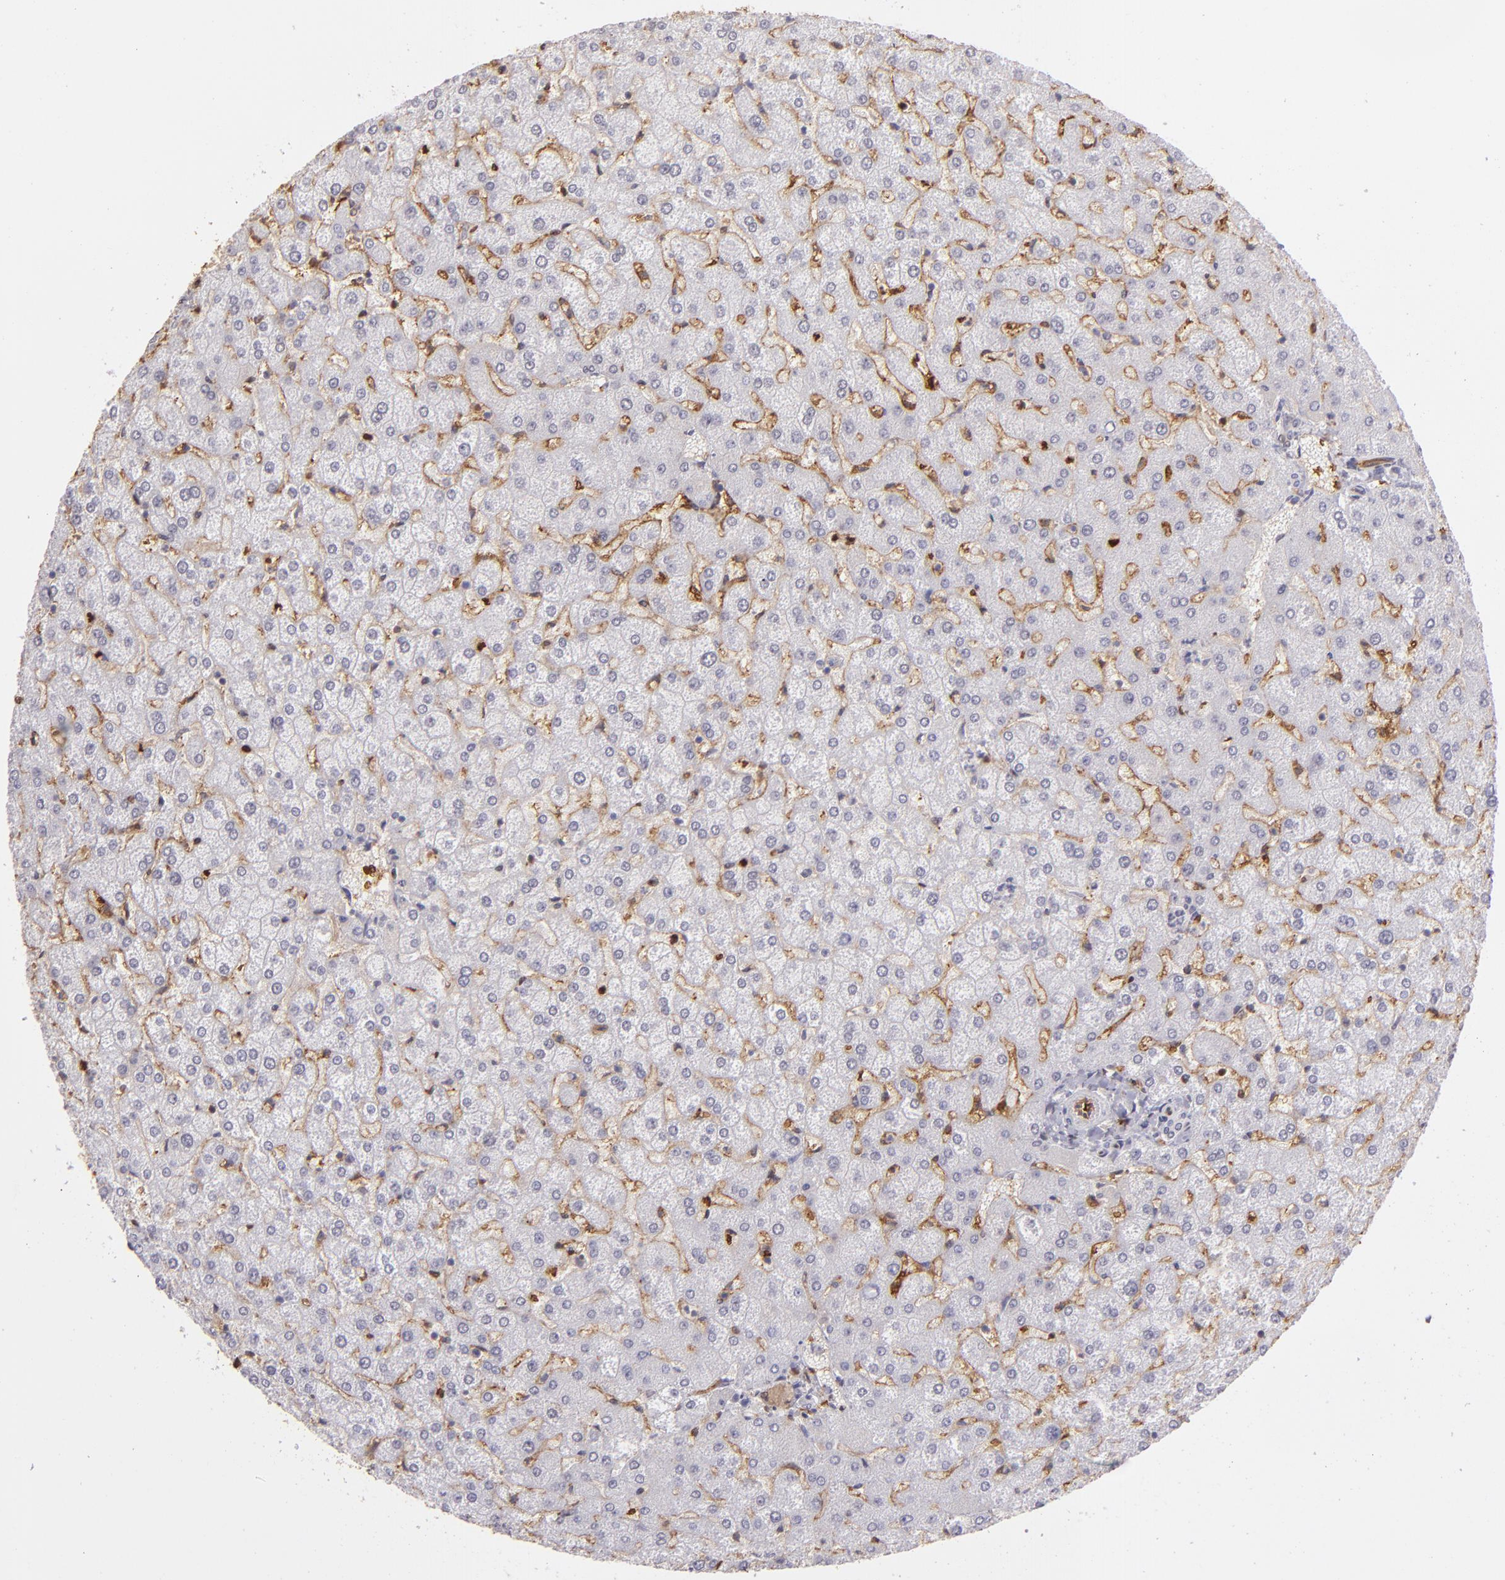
{"staining": {"intensity": "negative", "quantity": "none", "location": "none"}, "tissue": "liver", "cell_type": "Cholangiocytes", "image_type": "normal", "snomed": [{"axis": "morphology", "description": "Normal tissue, NOS"}, {"axis": "topography", "description": "Liver"}], "caption": "Immunohistochemical staining of unremarkable liver demonstrates no significant expression in cholangiocytes.", "gene": "ACE", "patient": {"sex": "female", "age": 32}}